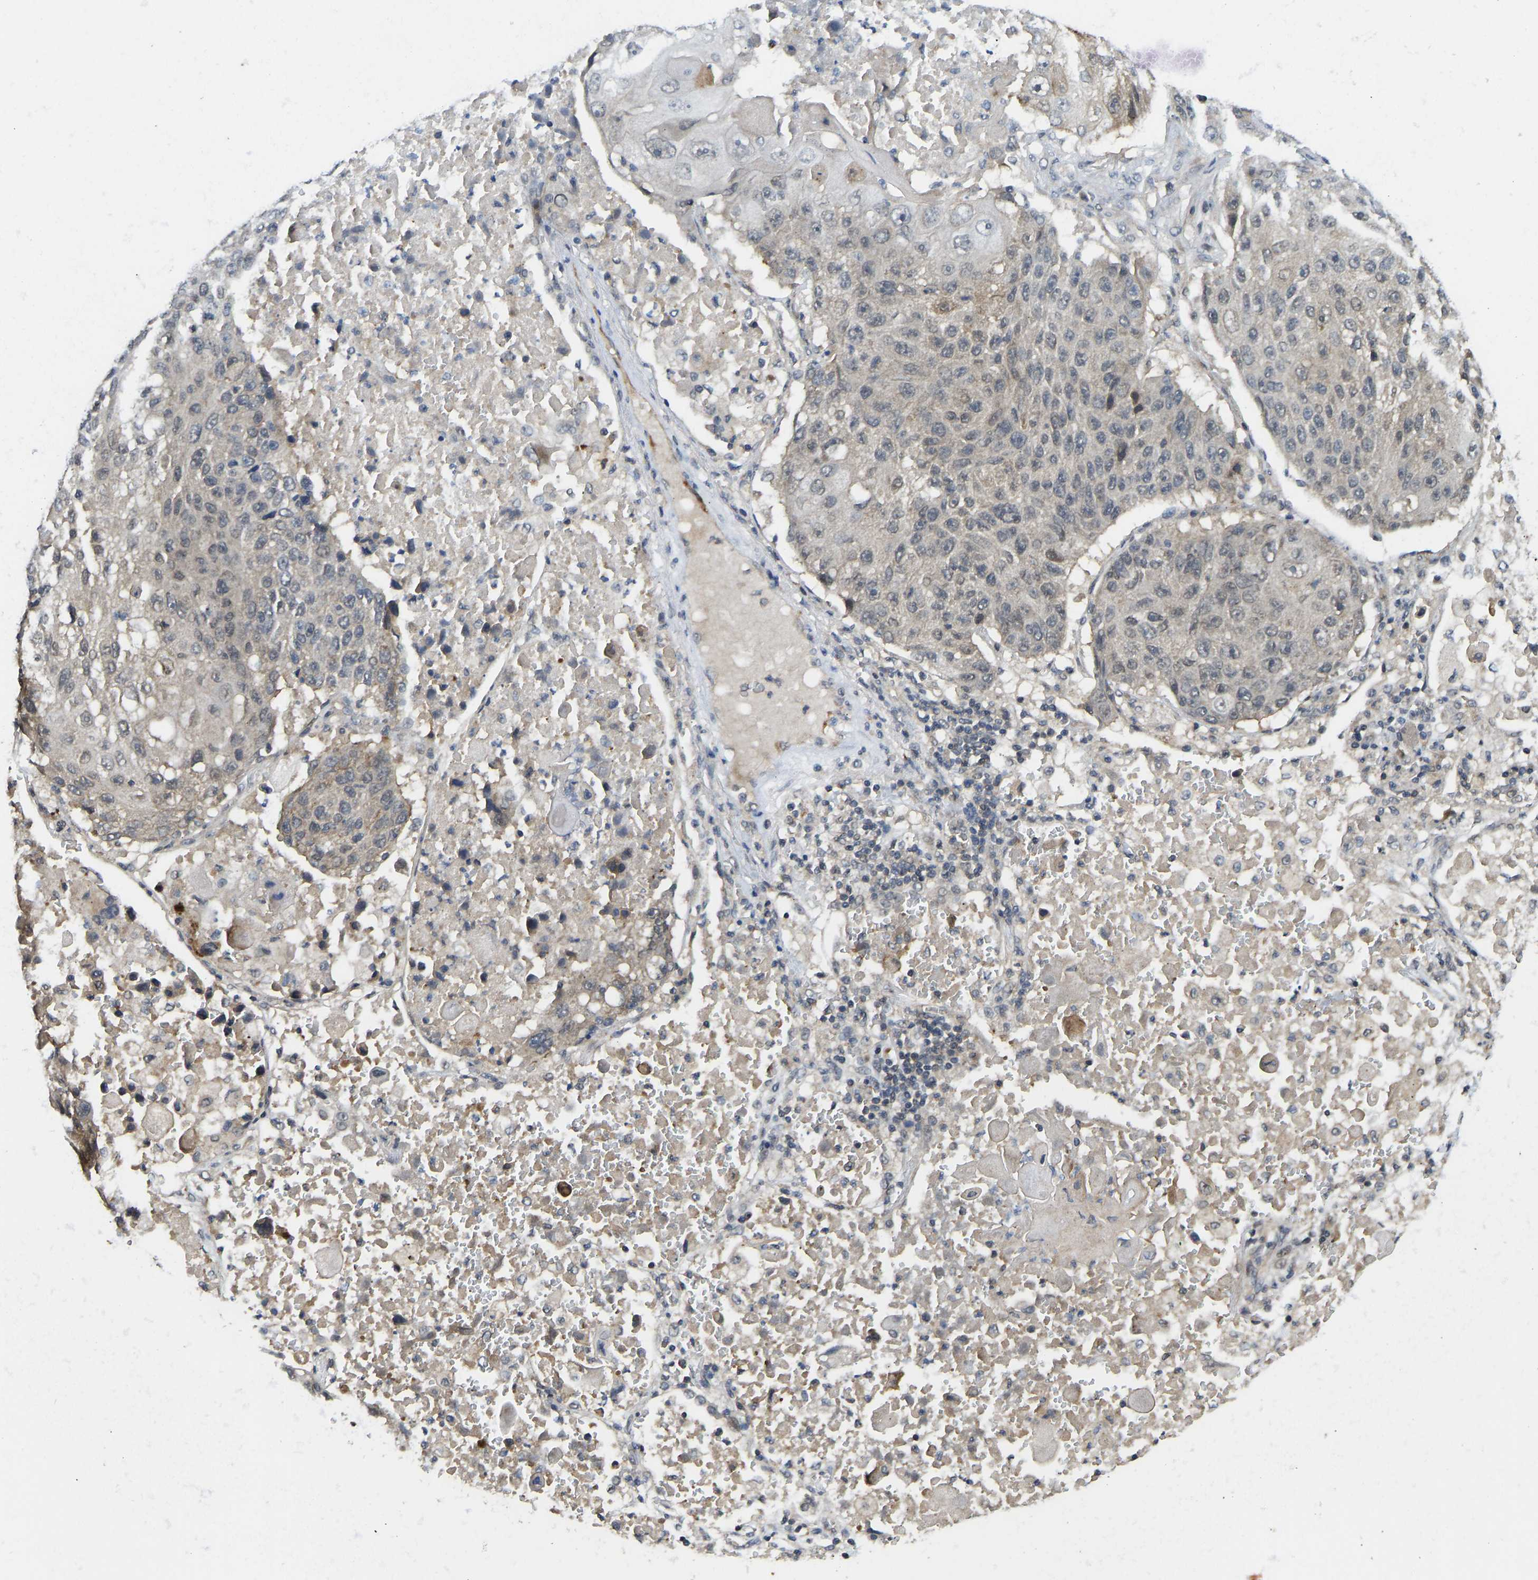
{"staining": {"intensity": "moderate", "quantity": "25%-75%", "location": "cytoplasmic/membranous"}, "tissue": "lung cancer", "cell_type": "Tumor cells", "image_type": "cancer", "snomed": [{"axis": "morphology", "description": "Squamous cell carcinoma, NOS"}, {"axis": "topography", "description": "Lung"}], "caption": "Lung squamous cell carcinoma stained with DAB immunohistochemistry (IHC) reveals medium levels of moderate cytoplasmic/membranous positivity in approximately 25%-75% of tumor cells.", "gene": "NDRG3", "patient": {"sex": "male", "age": 61}}